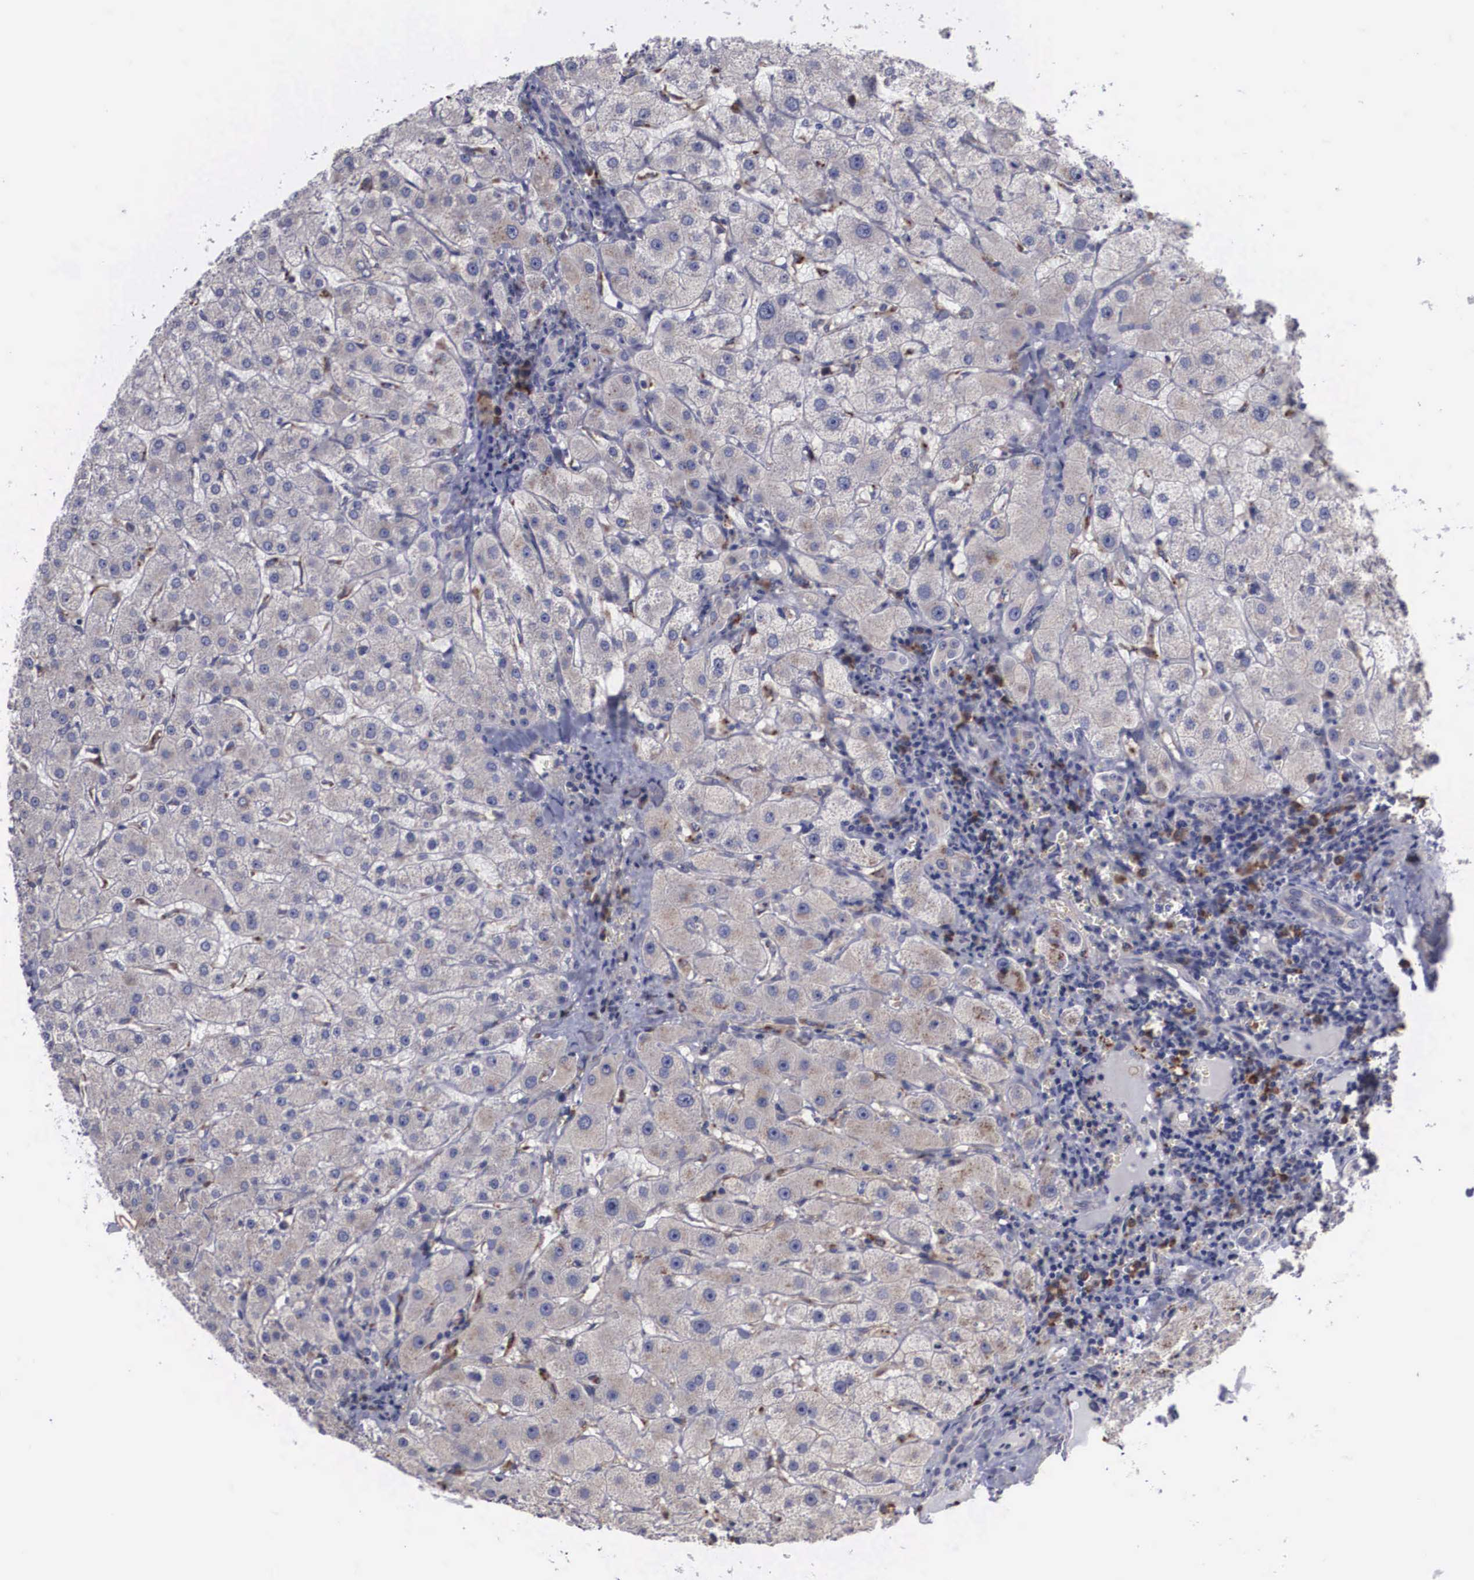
{"staining": {"intensity": "negative", "quantity": "none", "location": "none"}, "tissue": "liver", "cell_type": "Cholangiocytes", "image_type": "normal", "snomed": [{"axis": "morphology", "description": "Normal tissue, NOS"}, {"axis": "topography", "description": "Liver"}], "caption": "IHC histopathology image of normal liver stained for a protein (brown), which reveals no staining in cholangiocytes. (DAB immunohistochemistry with hematoxylin counter stain).", "gene": "CRELD2", "patient": {"sex": "female", "age": 79}}